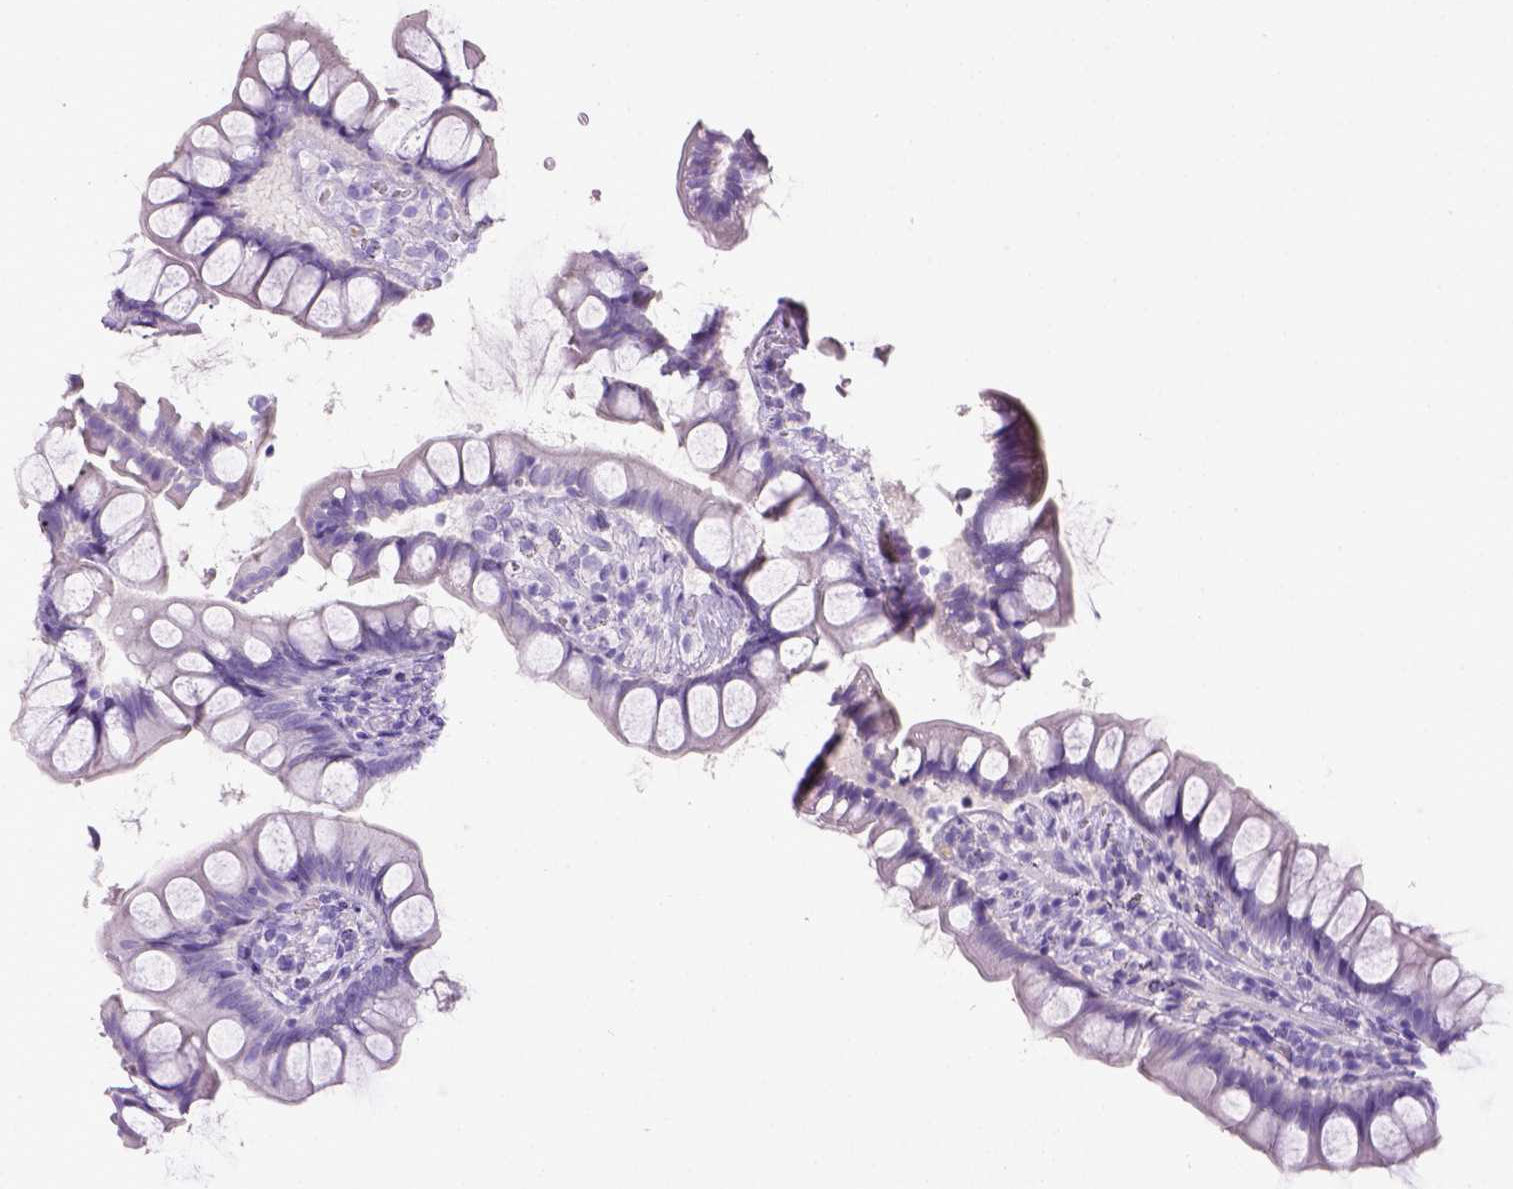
{"staining": {"intensity": "negative", "quantity": "none", "location": "none"}, "tissue": "small intestine", "cell_type": "Glandular cells", "image_type": "normal", "snomed": [{"axis": "morphology", "description": "Normal tissue, NOS"}, {"axis": "topography", "description": "Small intestine"}], "caption": "This is an immunohistochemistry (IHC) image of normal small intestine. There is no expression in glandular cells.", "gene": "ITIH4", "patient": {"sex": "male", "age": 70}}